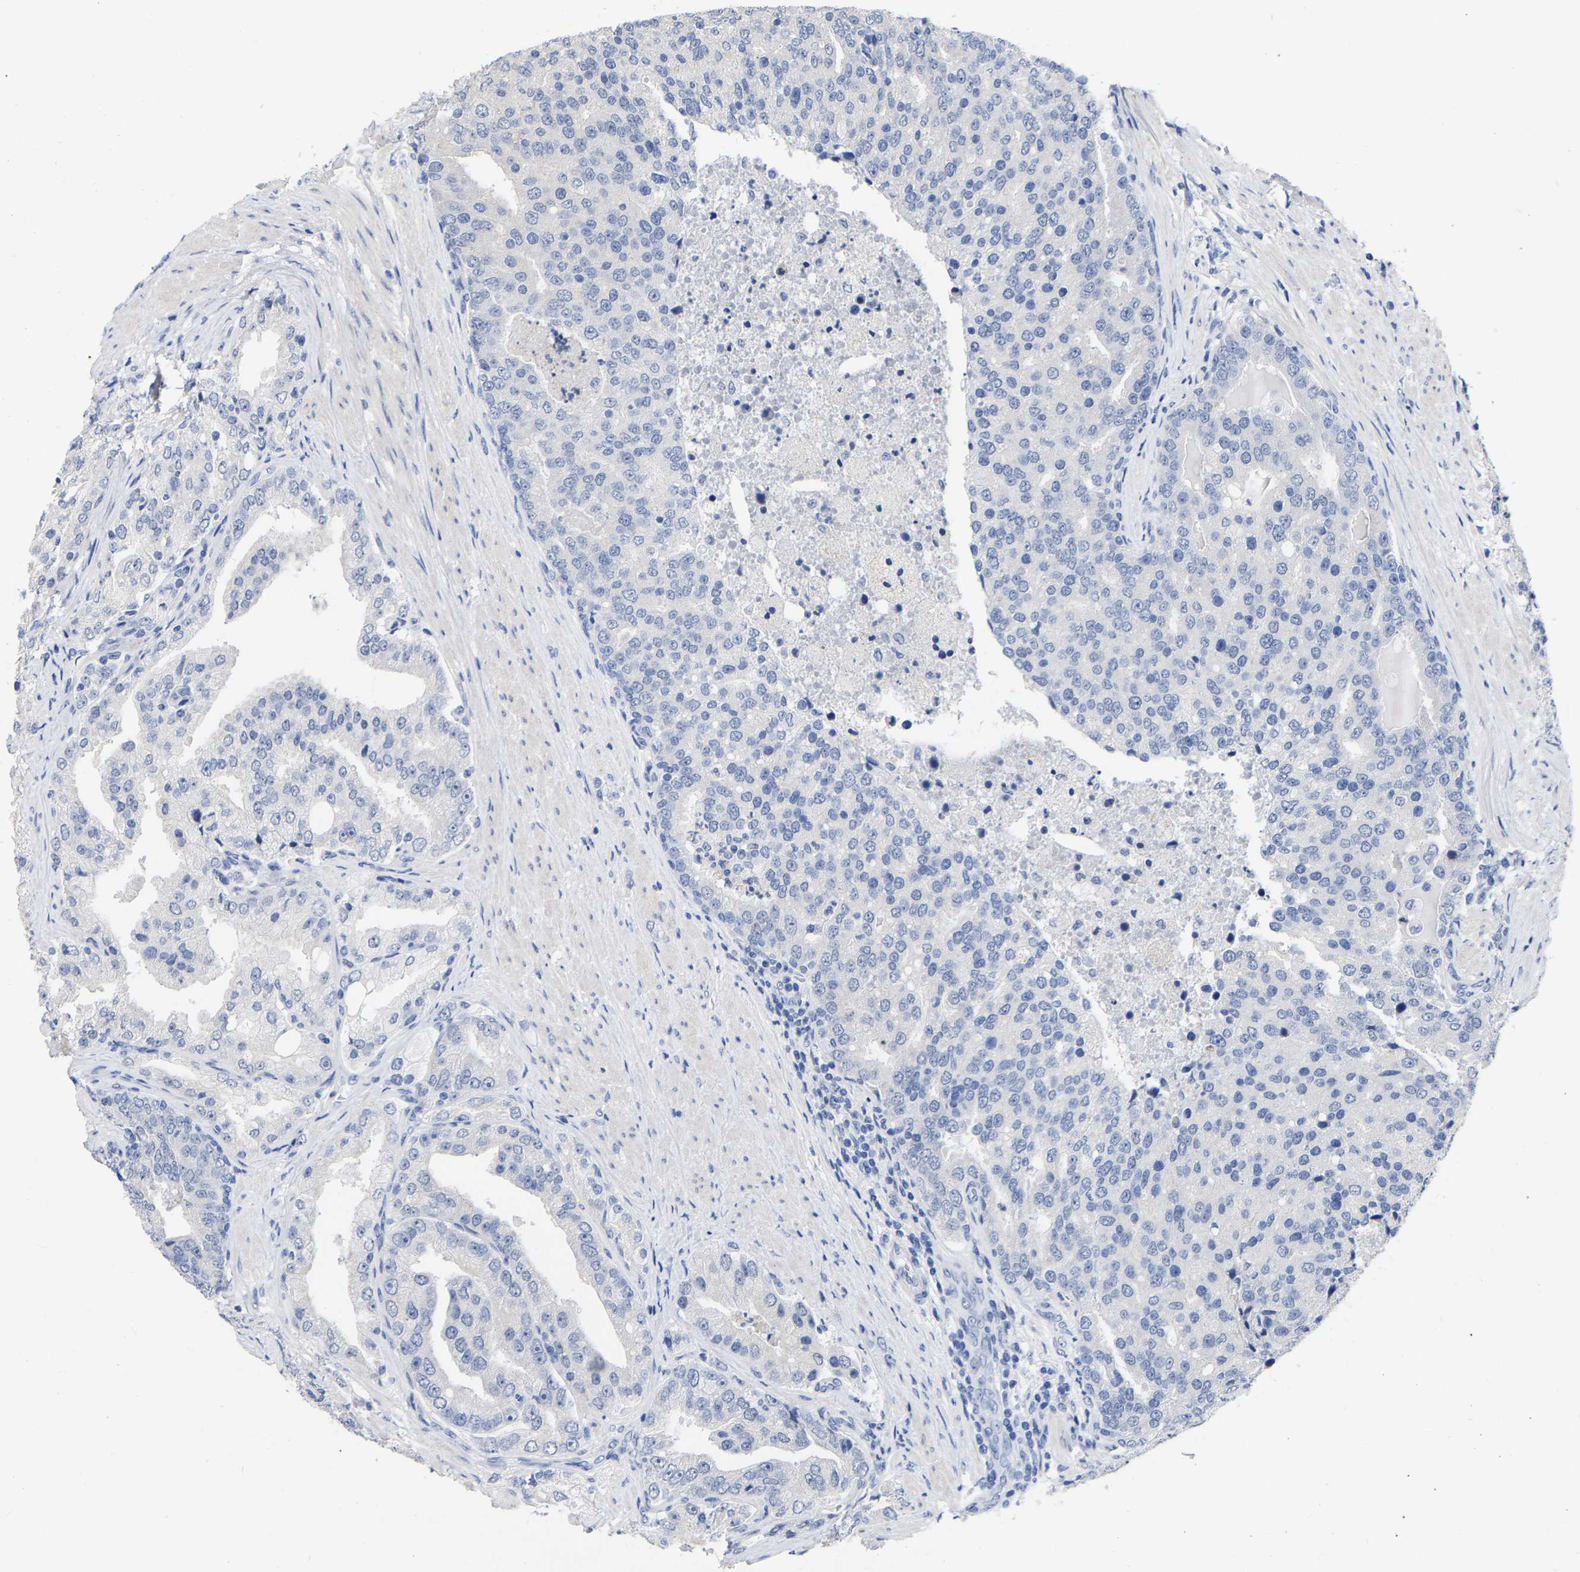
{"staining": {"intensity": "negative", "quantity": "none", "location": "none"}, "tissue": "prostate cancer", "cell_type": "Tumor cells", "image_type": "cancer", "snomed": [{"axis": "morphology", "description": "Adenocarcinoma, High grade"}, {"axis": "topography", "description": "Prostate"}], "caption": "The immunohistochemistry (IHC) histopathology image has no significant expression in tumor cells of adenocarcinoma (high-grade) (prostate) tissue.", "gene": "ANXA13", "patient": {"sex": "male", "age": 50}}